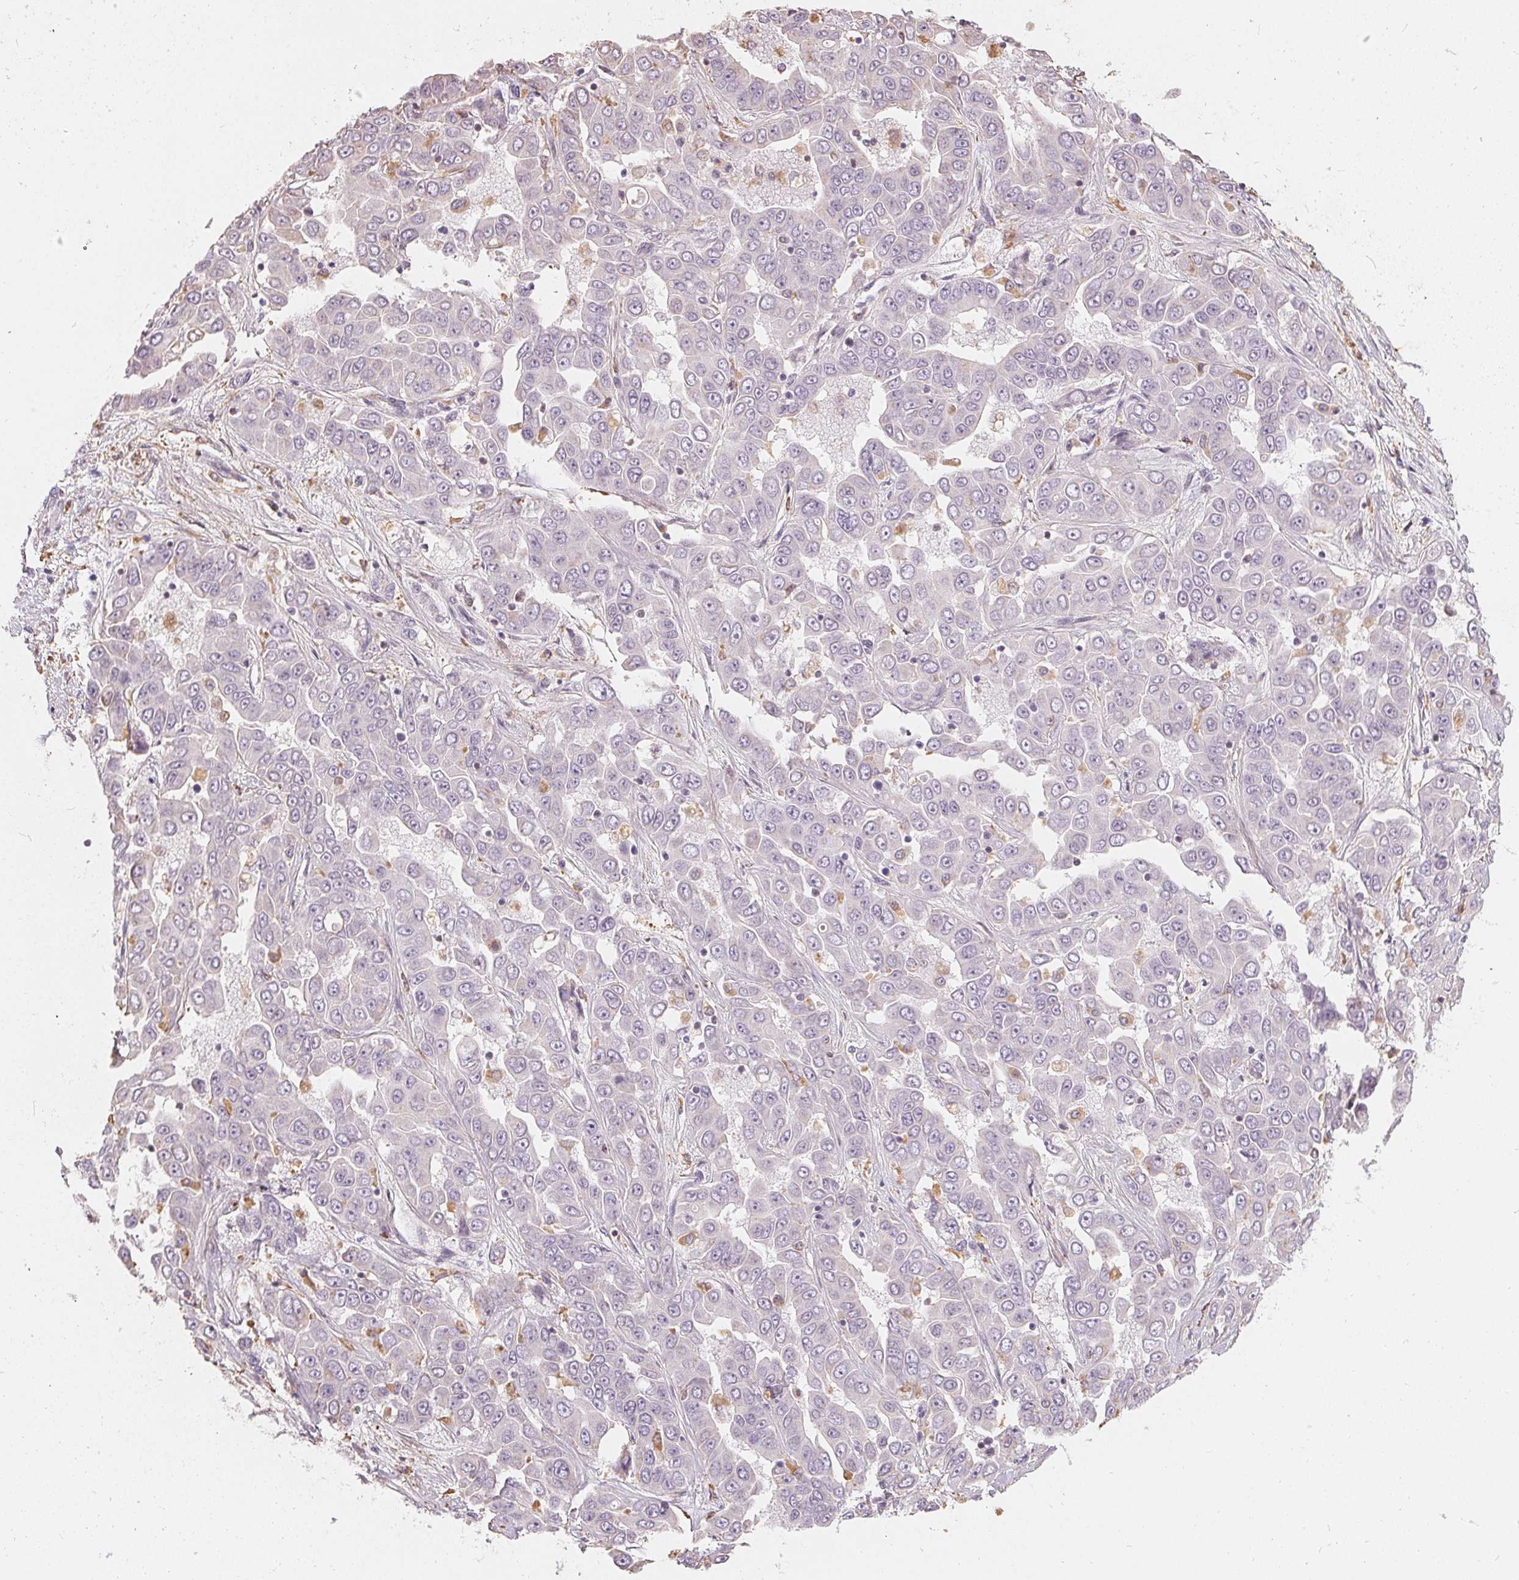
{"staining": {"intensity": "negative", "quantity": "none", "location": "none"}, "tissue": "liver cancer", "cell_type": "Tumor cells", "image_type": "cancer", "snomed": [{"axis": "morphology", "description": "Cholangiocarcinoma"}, {"axis": "topography", "description": "Liver"}], "caption": "Human liver cholangiocarcinoma stained for a protein using immunohistochemistry (IHC) exhibits no positivity in tumor cells.", "gene": "HOPX", "patient": {"sex": "female", "age": 52}}